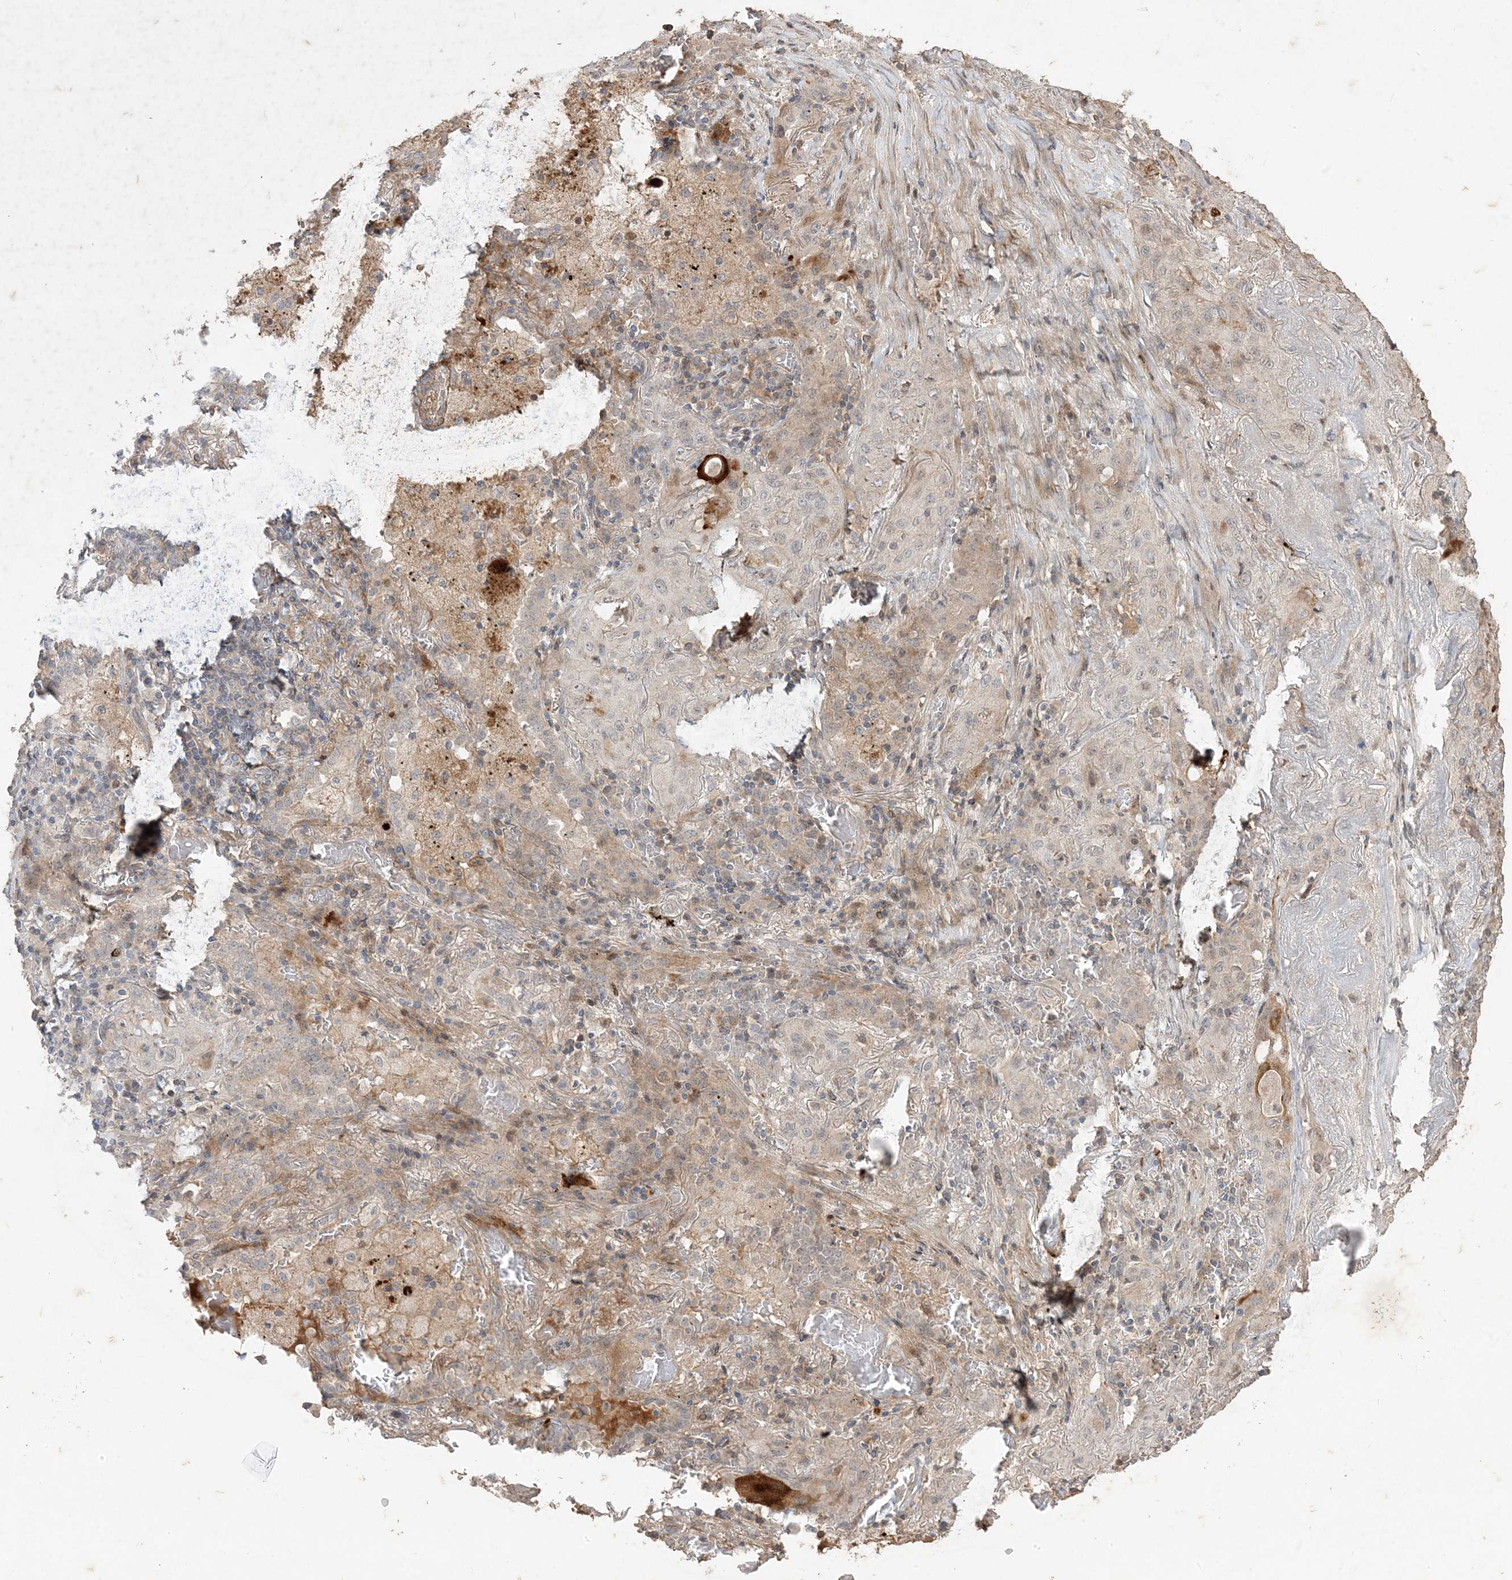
{"staining": {"intensity": "weak", "quantity": "<25%", "location": "cytoplasmic/membranous"}, "tissue": "lung cancer", "cell_type": "Tumor cells", "image_type": "cancer", "snomed": [{"axis": "morphology", "description": "Squamous cell carcinoma, NOS"}, {"axis": "topography", "description": "Lung"}], "caption": "IHC of lung cancer displays no staining in tumor cells.", "gene": "RGL4", "patient": {"sex": "female", "age": 47}}